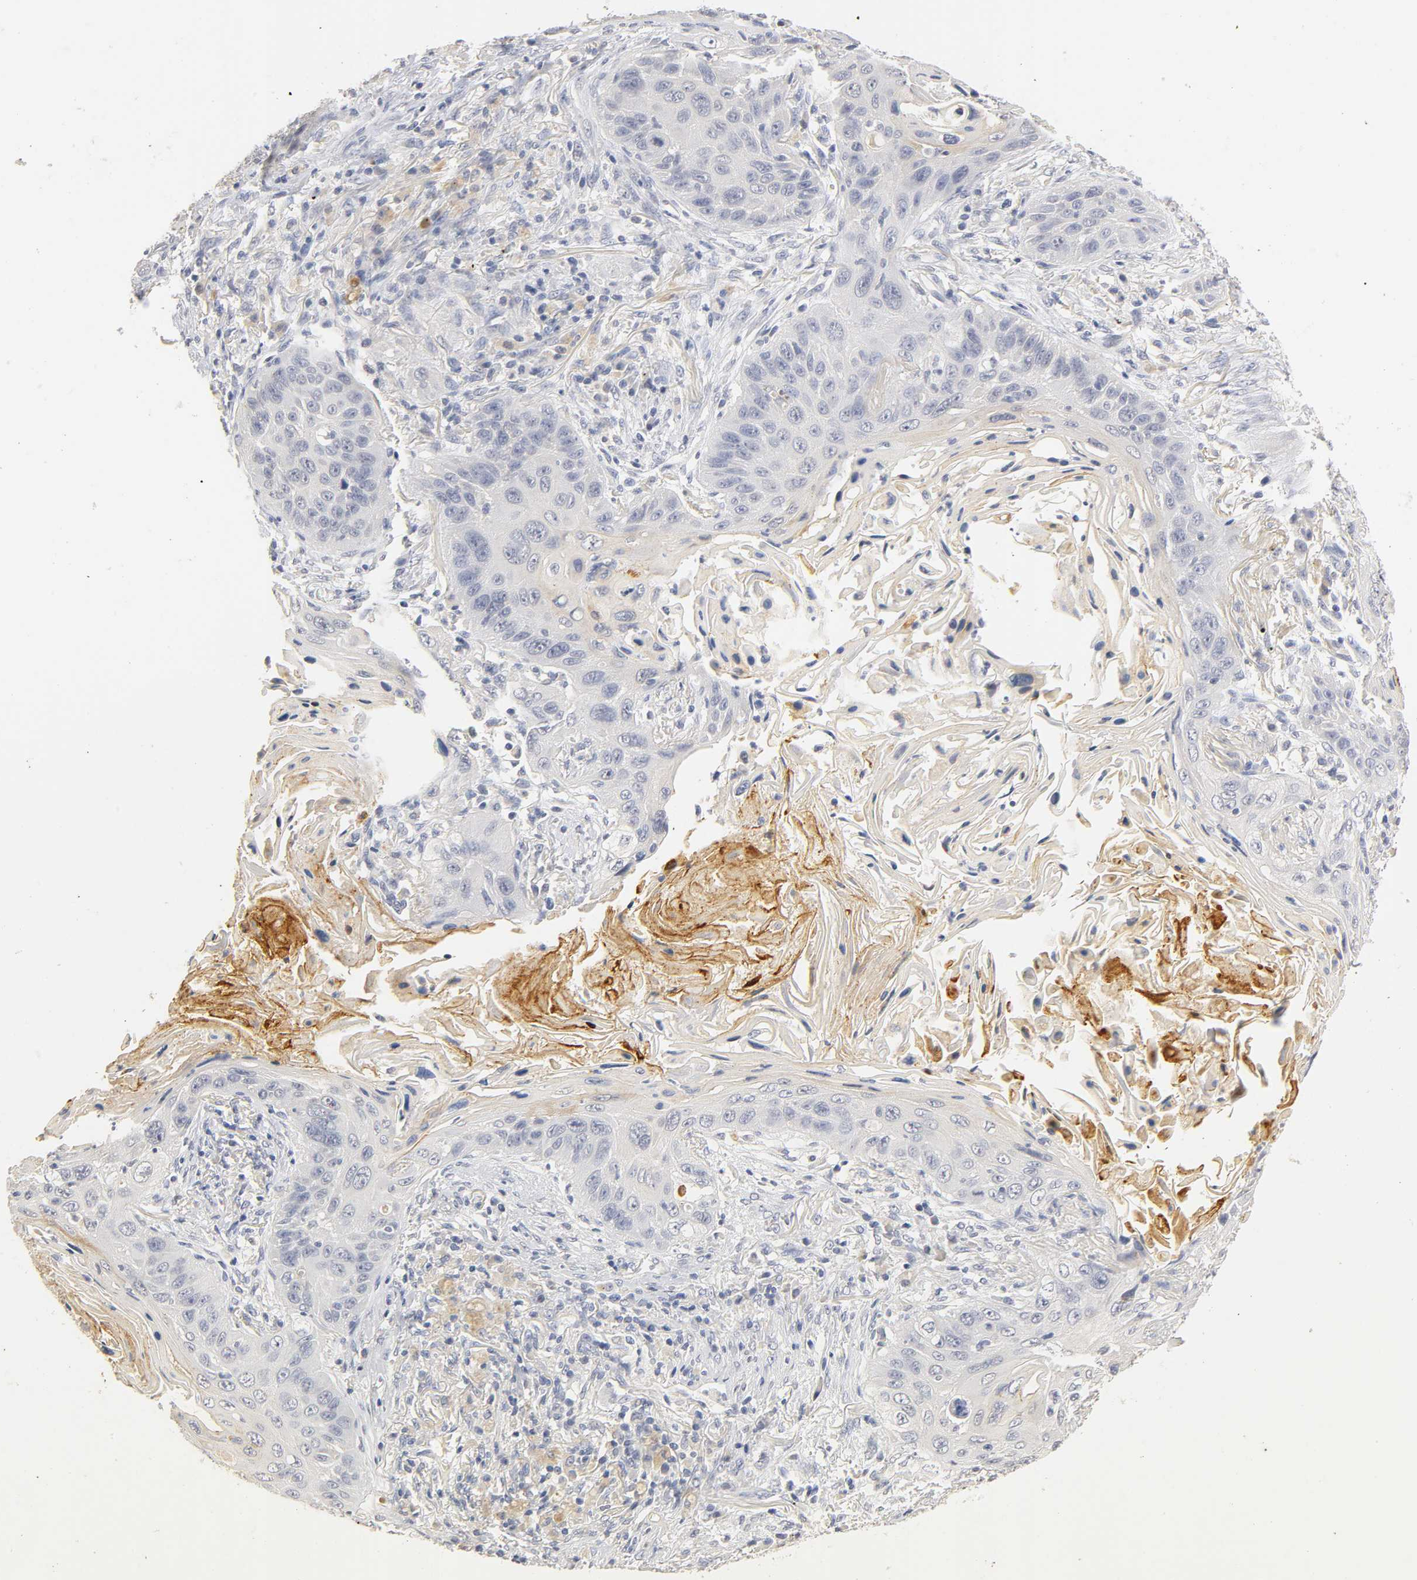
{"staining": {"intensity": "negative", "quantity": "none", "location": "none"}, "tissue": "lung cancer", "cell_type": "Tumor cells", "image_type": "cancer", "snomed": [{"axis": "morphology", "description": "Squamous cell carcinoma, NOS"}, {"axis": "topography", "description": "Lung"}], "caption": "Squamous cell carcinoma (lung) stained for a protein using immunohistochemistry demonstrates no expression tumor cells.", "gene": "OVOL1", "patient": {"sex": "female", "age": 67}}